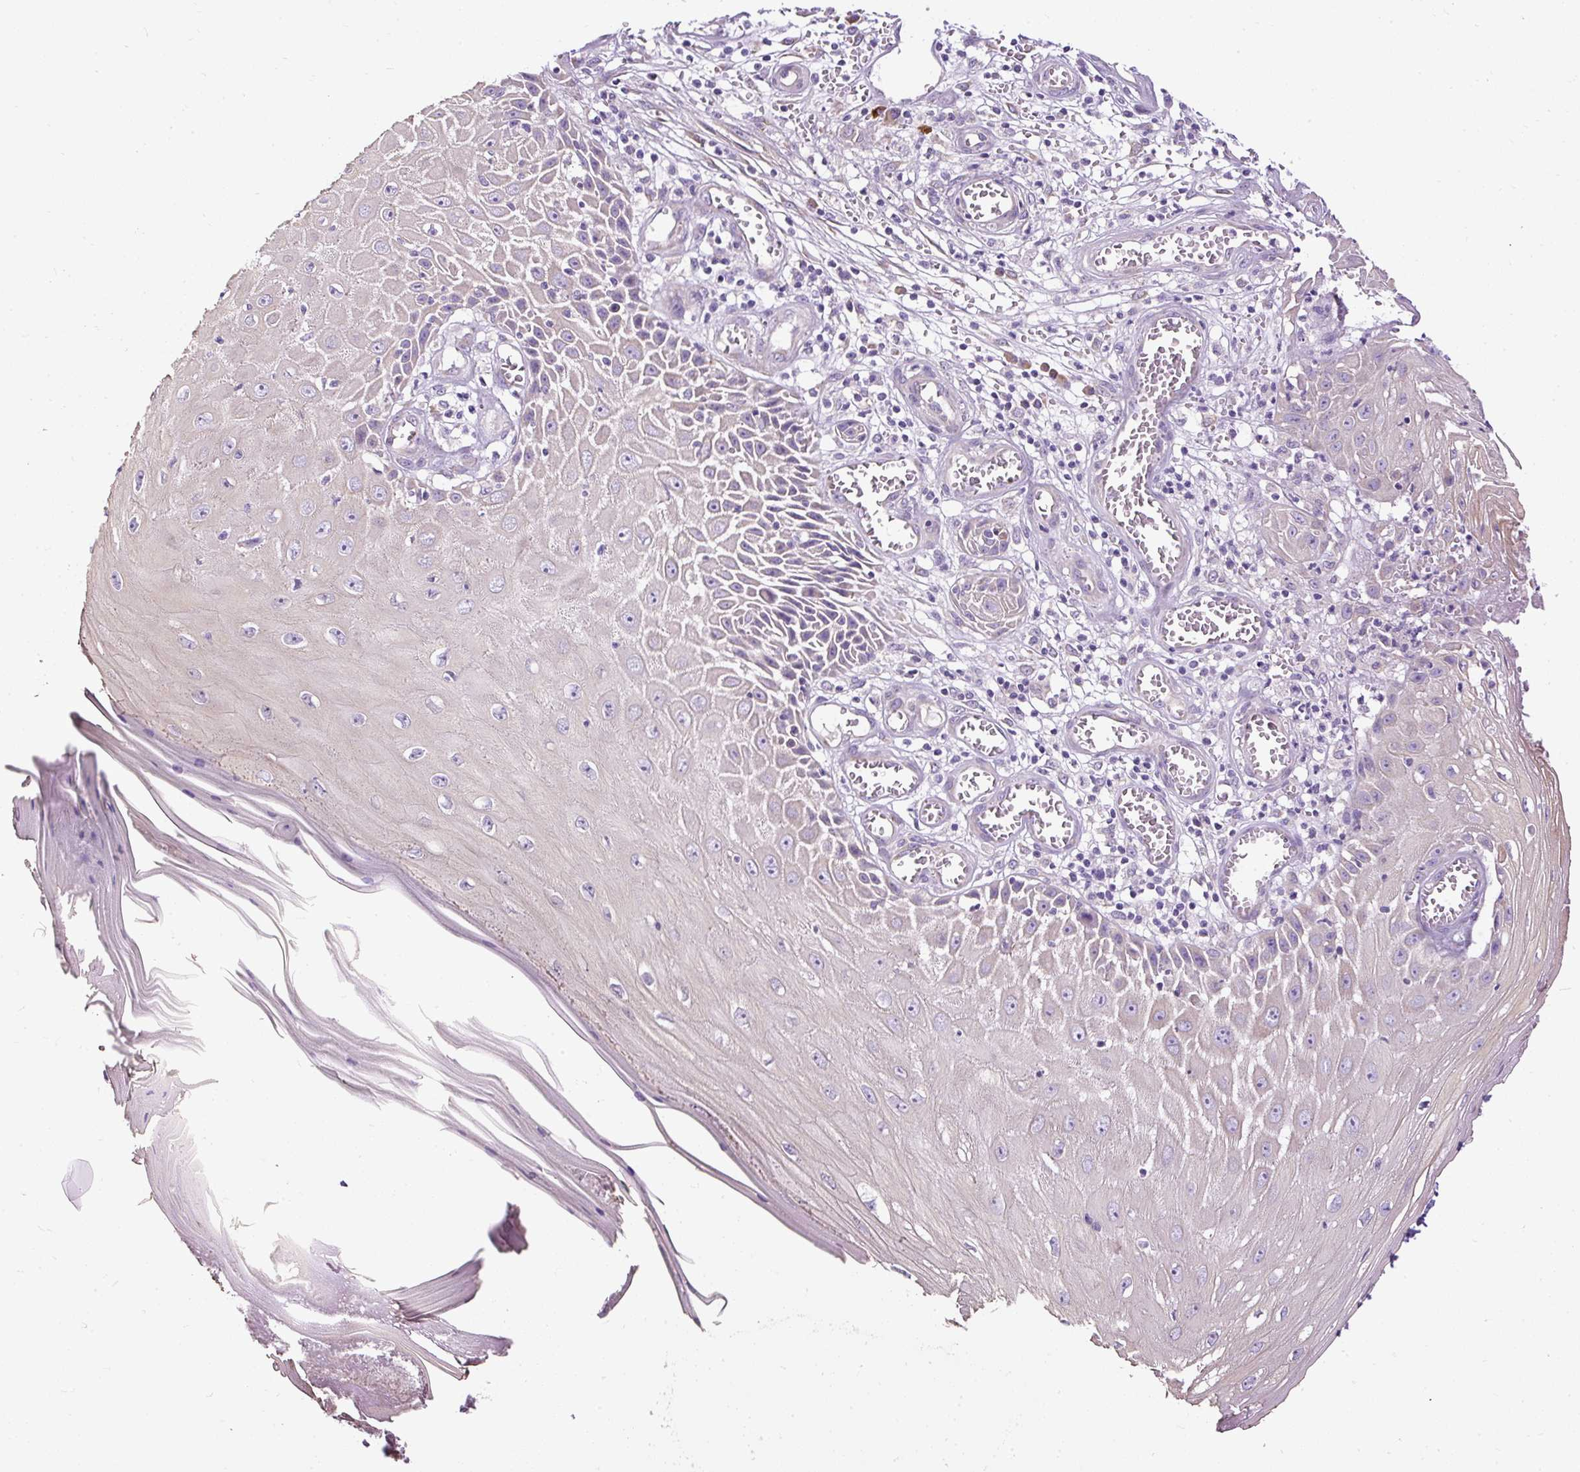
{"staining": {"intensity": "negative", "quantity": "none", "location": "none"}, "tissue": "skin cancer", "cell_type": "Tumor cells", "image_type": "cancer", "snomed": [{"axis": "morphology", "description": "Squamous cell carcinoma, NOS"}, {"axis": "topography", "description": "Skin"}], "caption": "High power microscopy photomicrograph of an IHC micrograph of skin cancer, revealing no significant positivity in tumor cells.", "gene": "FAM149A", "patient": {"sex": "female", "age": 73}}